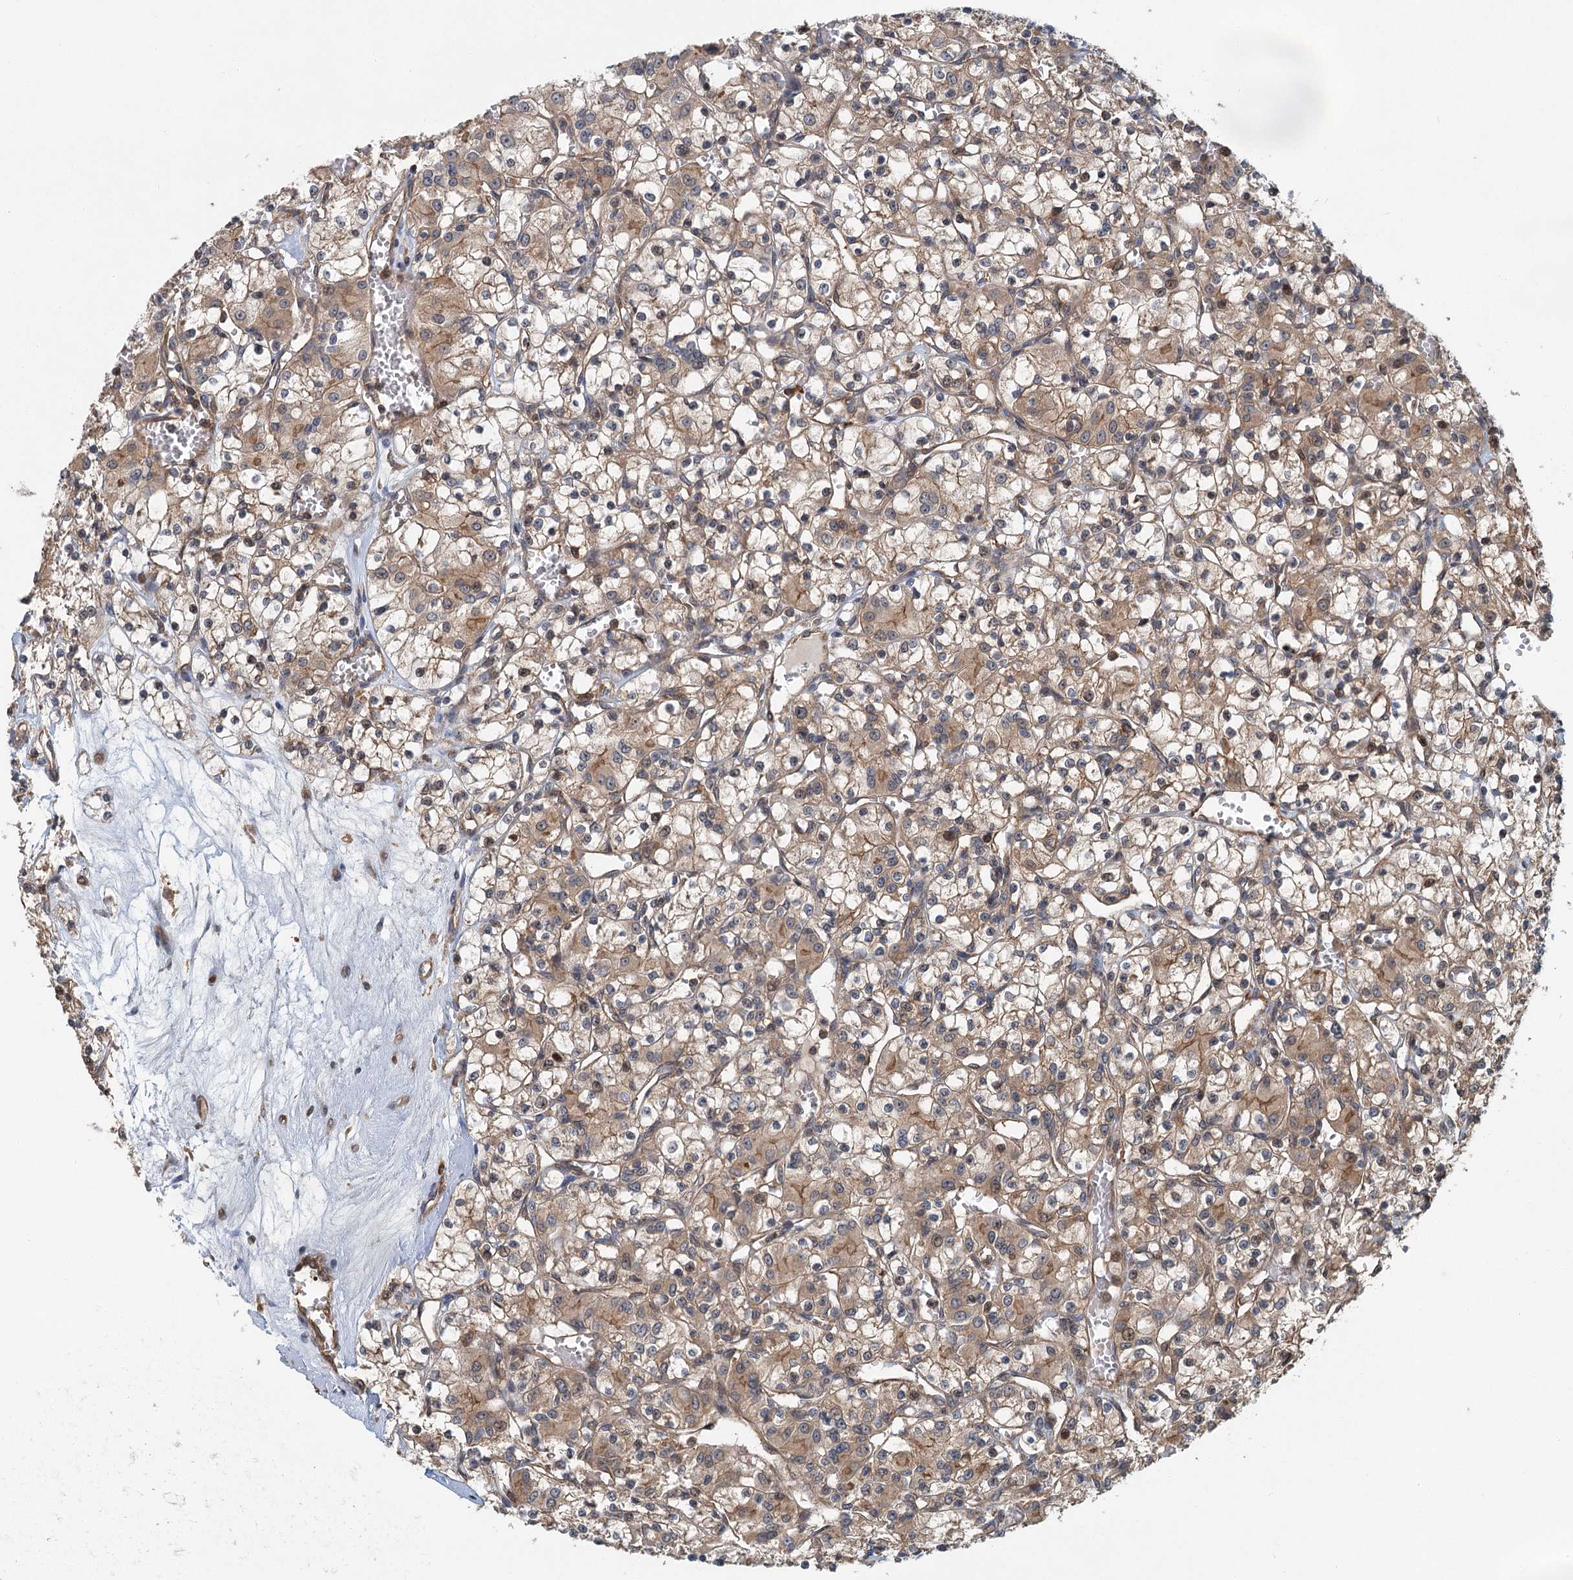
{"staining": {"intensity": "weak", "quantity": "25%-75%", "location": "cytoplasmic/membranous"}, "tissue": "renal cancer", "cell_type": "Tumor cells", "image_type": "cancer", "snomed": [{"axis": "morphology", "description": "Adenocarcinoma, NOS"}, {"axis": "topography", "description": "Kidney"}], "caption": "Tumor cells reveal weak cytoplasmic/membranous staining in about 25%-75% of cells in renal cancer. Using DAB (brown) and hematoxylin (blue) stains, captured at high magnification using brightfield microscopy.", "gene": "ZNF527", "patient": {"sex": "female", "age": 59}}